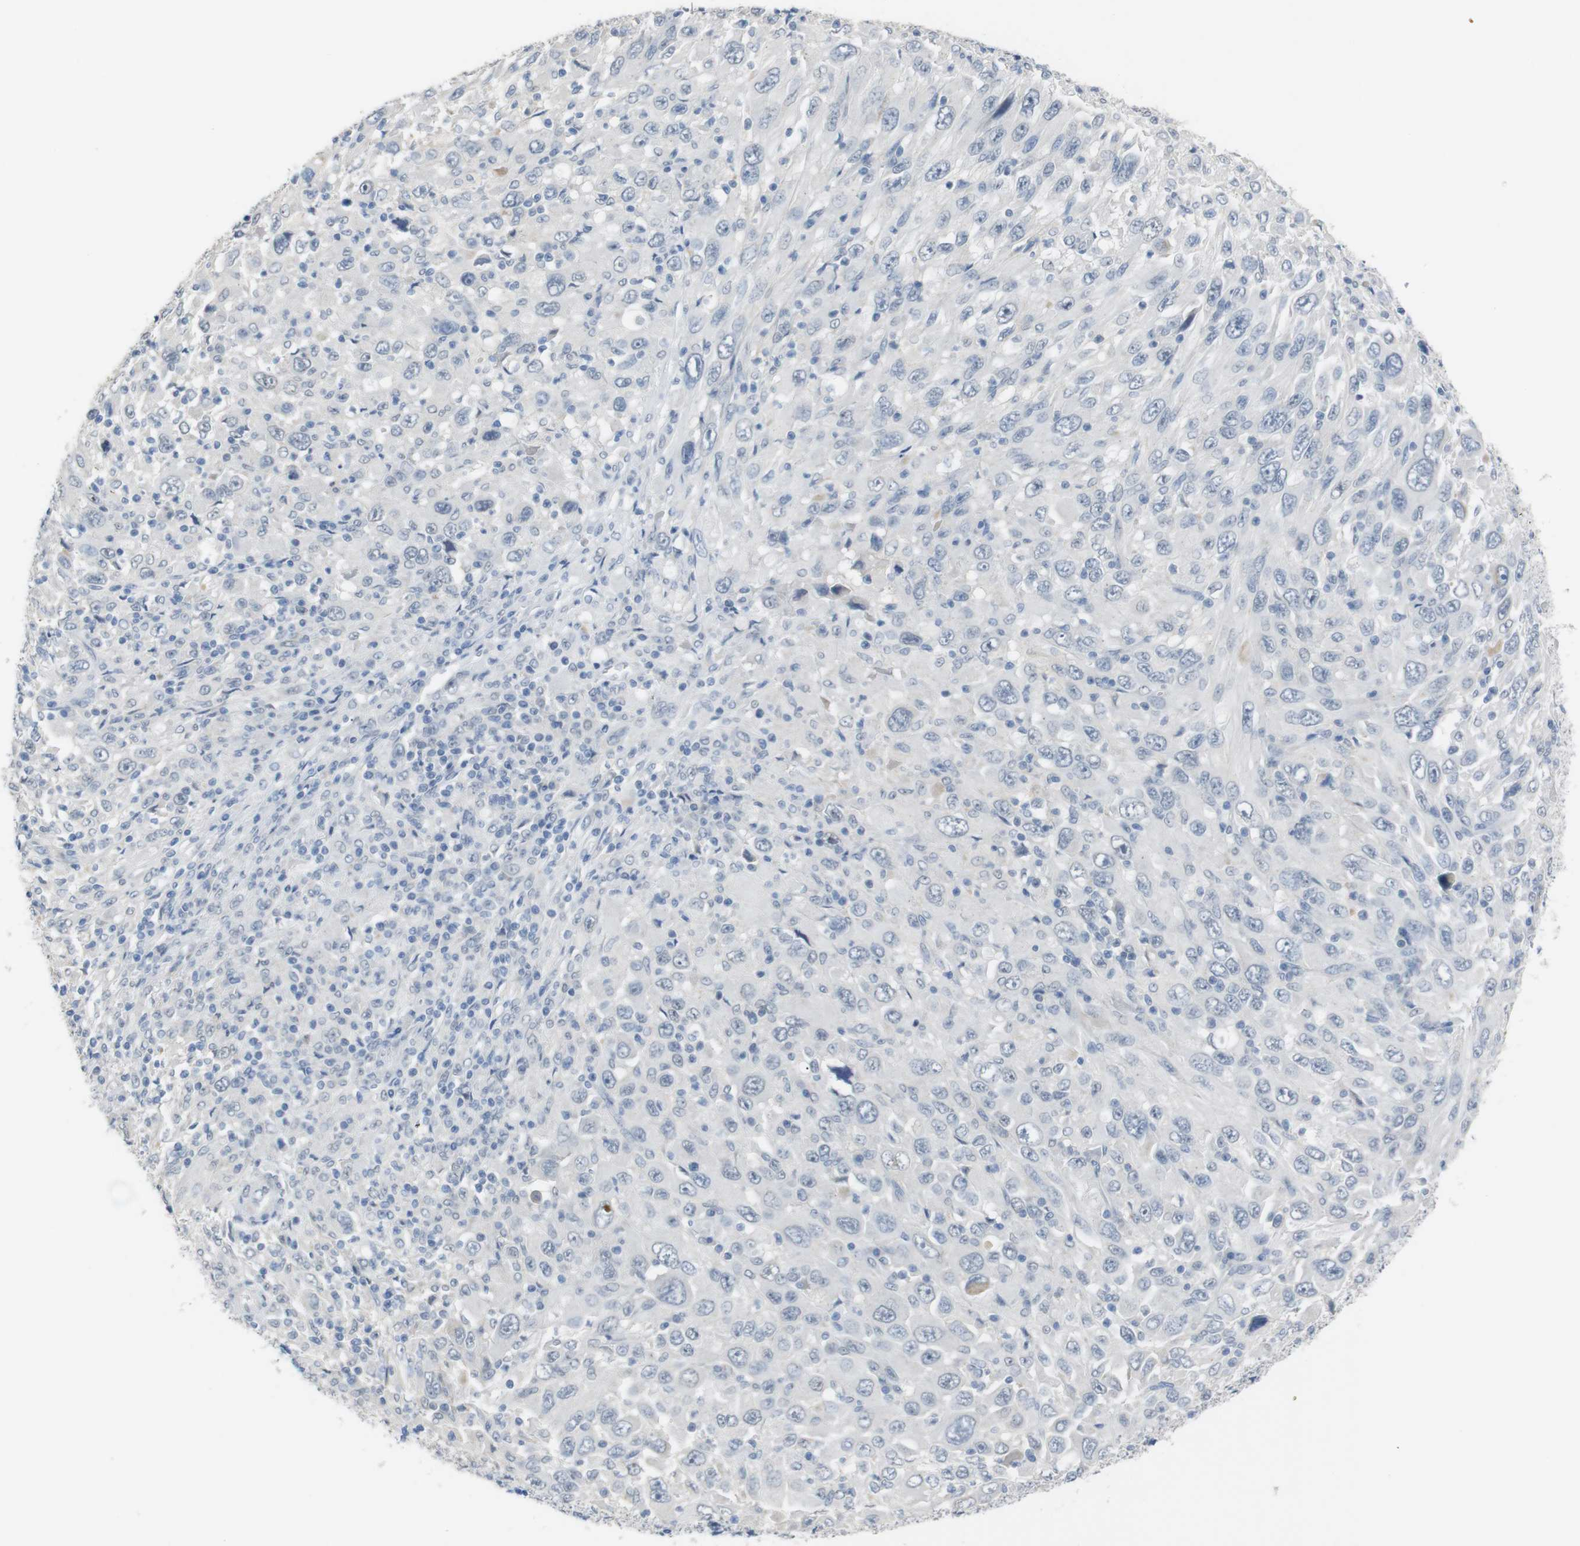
{"staining": {"intensity": "negative", "quantity": "none", "location": "none"}, "tissue": "melanoma", "cell_type": "Tumor cells", "image_type": "cancer", "snomed": [{"axis": "morphology", "description": "Malignant melanoma, Metastatic site"}, {"axis": "topography", "description": "Skin"}], "caption": "High magnification brightfield microscopy of melanoma stained with DAB (brown) and counterstained with hematoxylin (blue): tumor cells show no significant positivity.", "gene": "CHRM5", "patient": {"sex": "female", "age": 56}}